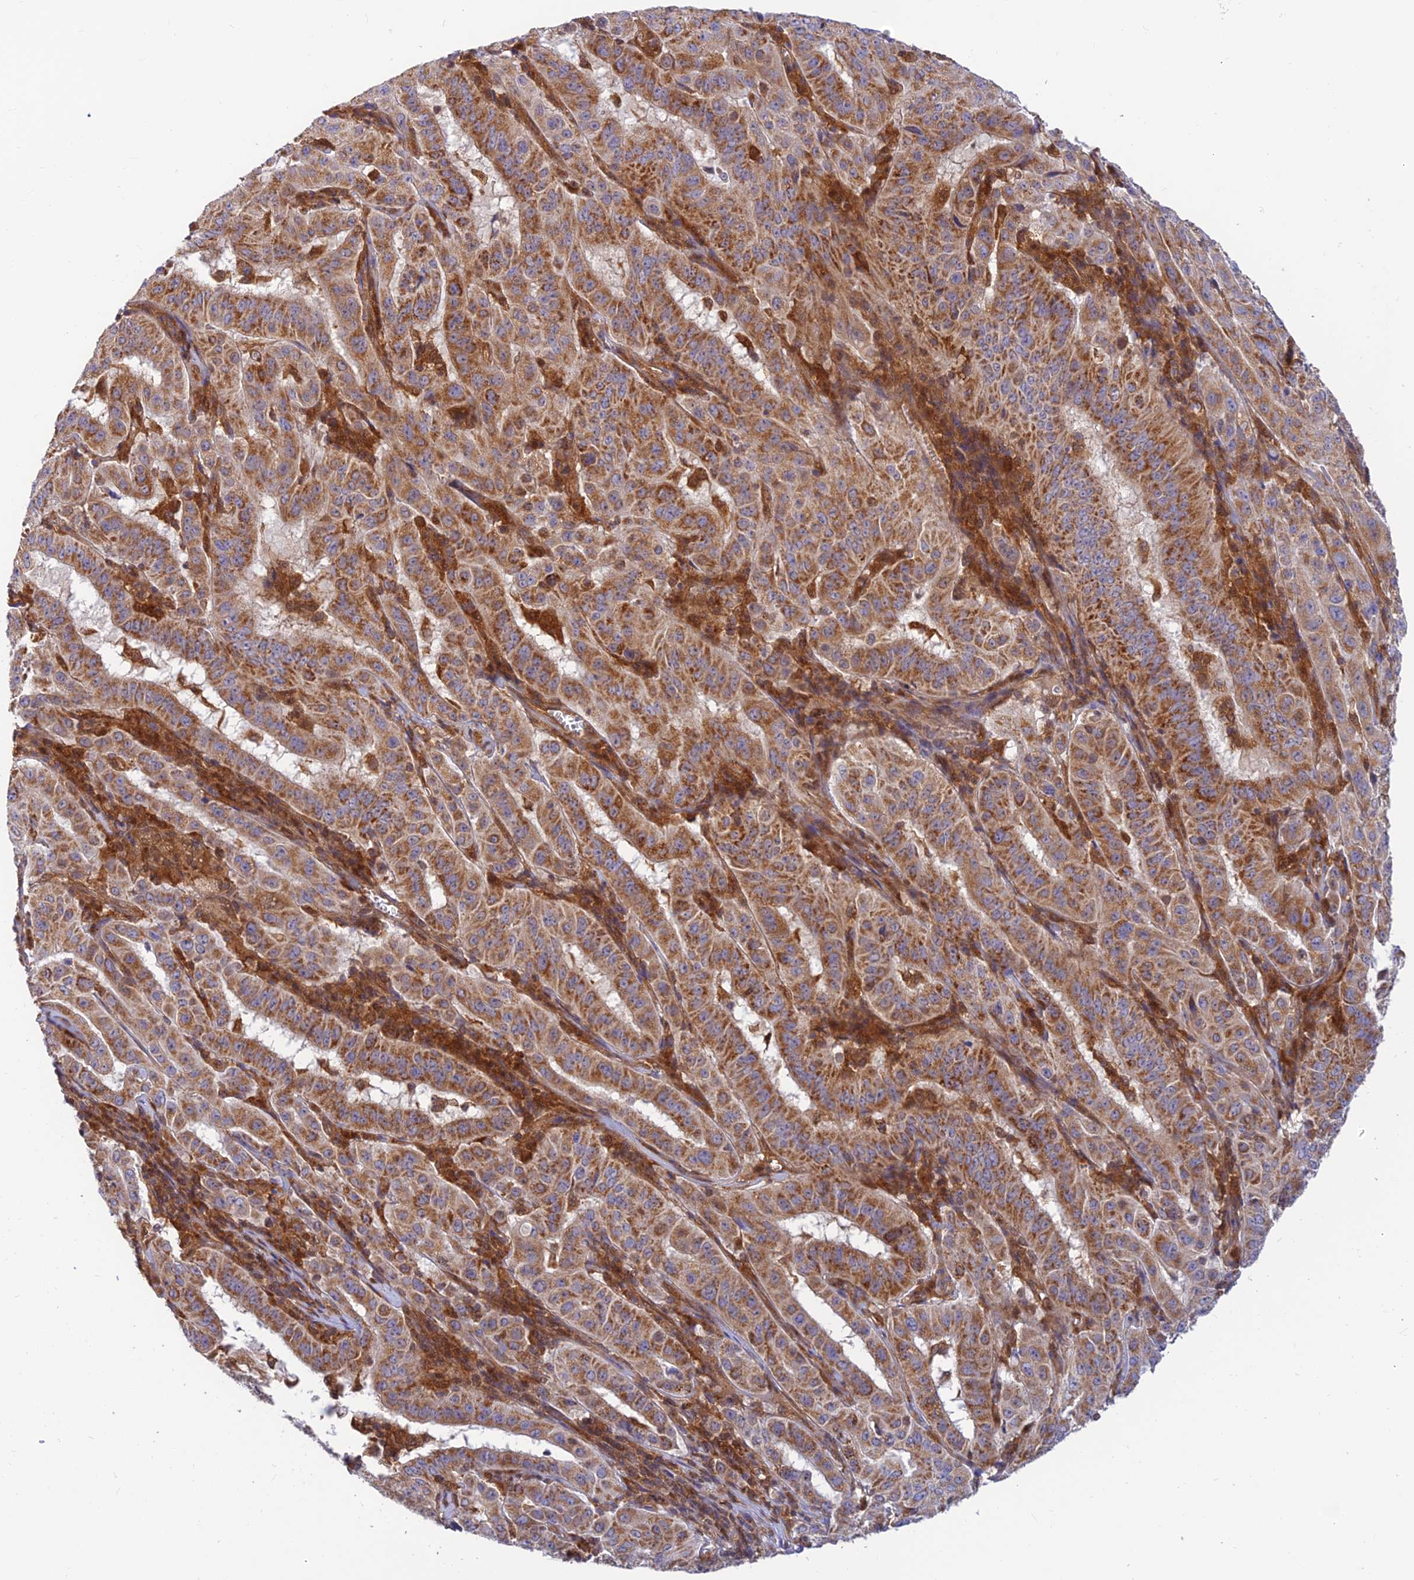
{"staining": {"intensity": "moderate", "quantity": ">75%", "location": "cytoplasmic/membranous"}, "tissue": "pancreatic cancer", "cell_type": "Tumor cells", "image_type": "cancer", "snomed": [{"axis": "morphology", "description": "Adenocarcinoma, NOS"}, {"axis": "topography", "description": "Pancreas"}], "caption": "Tumor cells demonstrate medium levels of moderate cytoplasmic/membranous expression in about >75% of cells in adenocarcinoma (pancreatic).", "gene": "LYSMD2", "patient": {"sex": "male", "age": 63}}